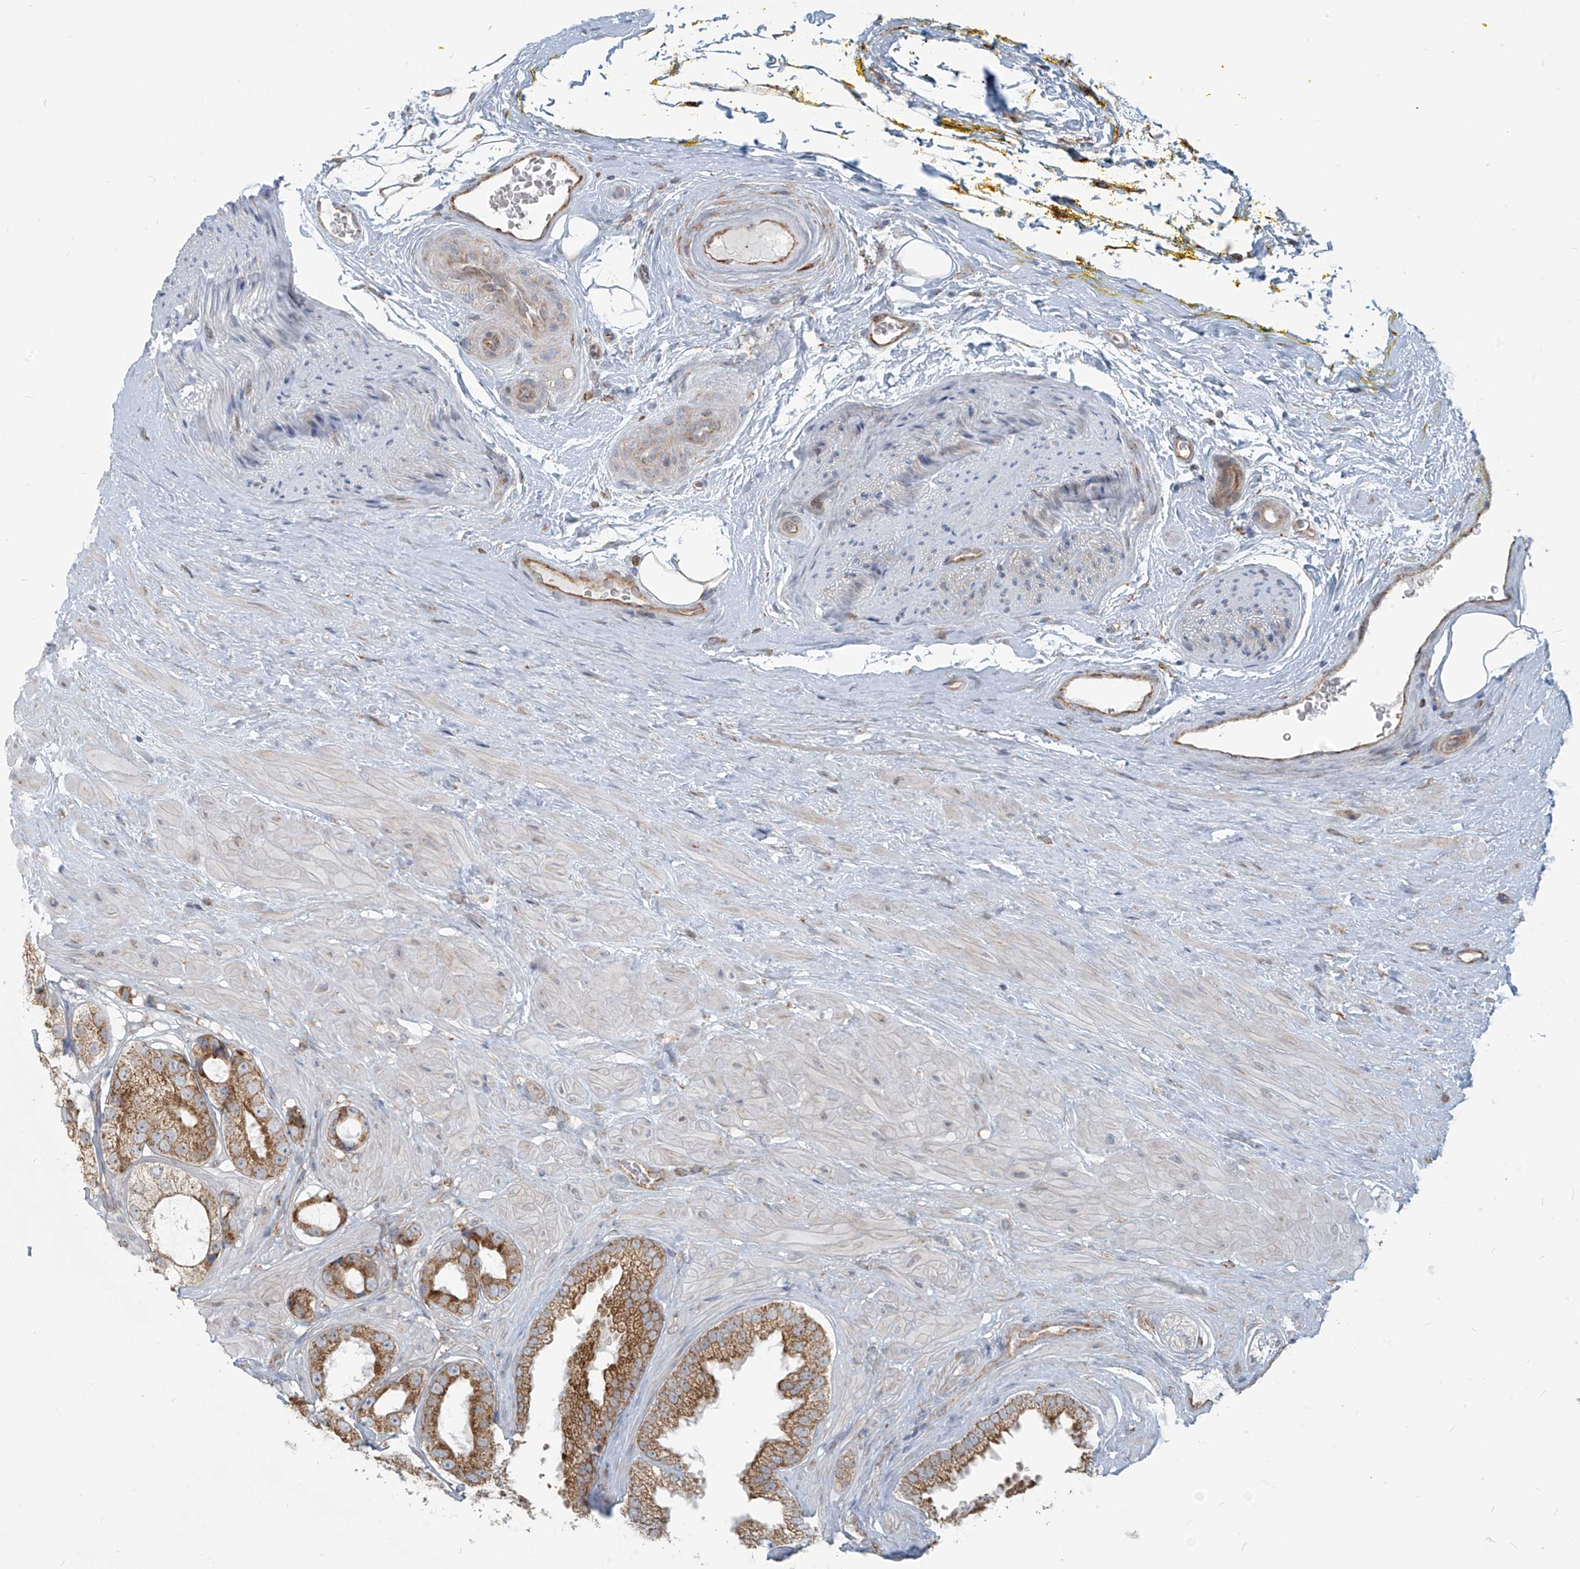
{"staining": {"intensity": "moderate", "quantity": ">75%", "location": "cytoplasmic/membranous"}, "tissue": "prostate cancer", "cell_type": "Tumor cells", "image_type": "cancer", "snomed": [{"axis": "morphology", "description": "Adenocarcinoma, High grade"}, {"axis": "topography", "description": "Prostate"}], "caption": "Moderate cytoplasmic/membranous expression is present in about >75% of tumor cells in prostate cancer.", "gene": "KATNIP", "patient": {"sex": "male", "age": 59}}